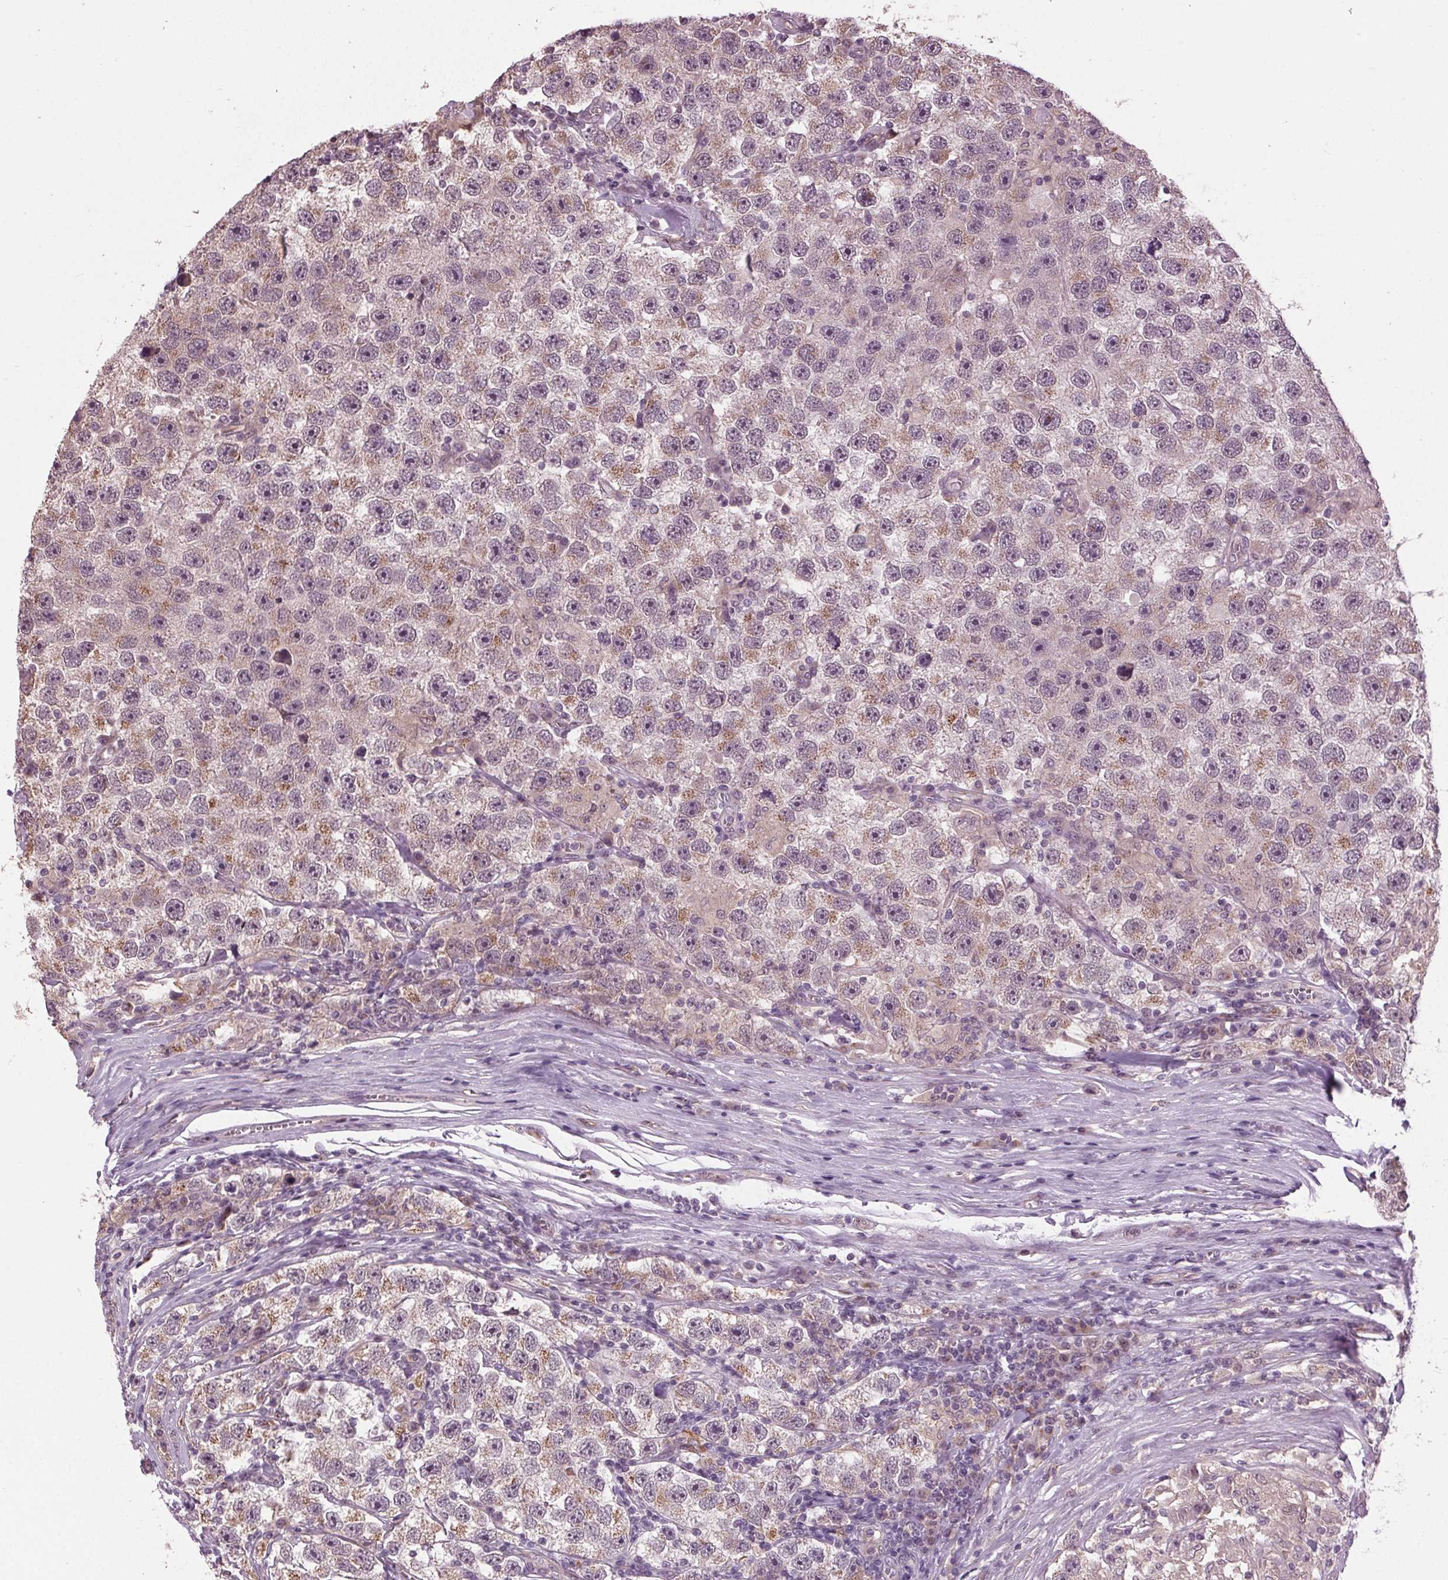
{"staining": {"intensity": "weak", "quantity": ">75%", "location": "cytoplasmic/membranous"}, "tissue": "testis cancer", "cell_type": "Tumor cells", "image_type": "cancer", "snomed": [{"axis": "morphology", "description": "Seminoma, NOS"}, {"axis": "topography", "description": "Testis"}], "caption": "This histopathology image demonstrates immunohistochemistry staining of human testis seminoma, with low weak cytoplasmic/membranous staining in about >75% of tumor cells.", "gene": "BSDC1", "patient": {"sex": "male", "age": 26}}